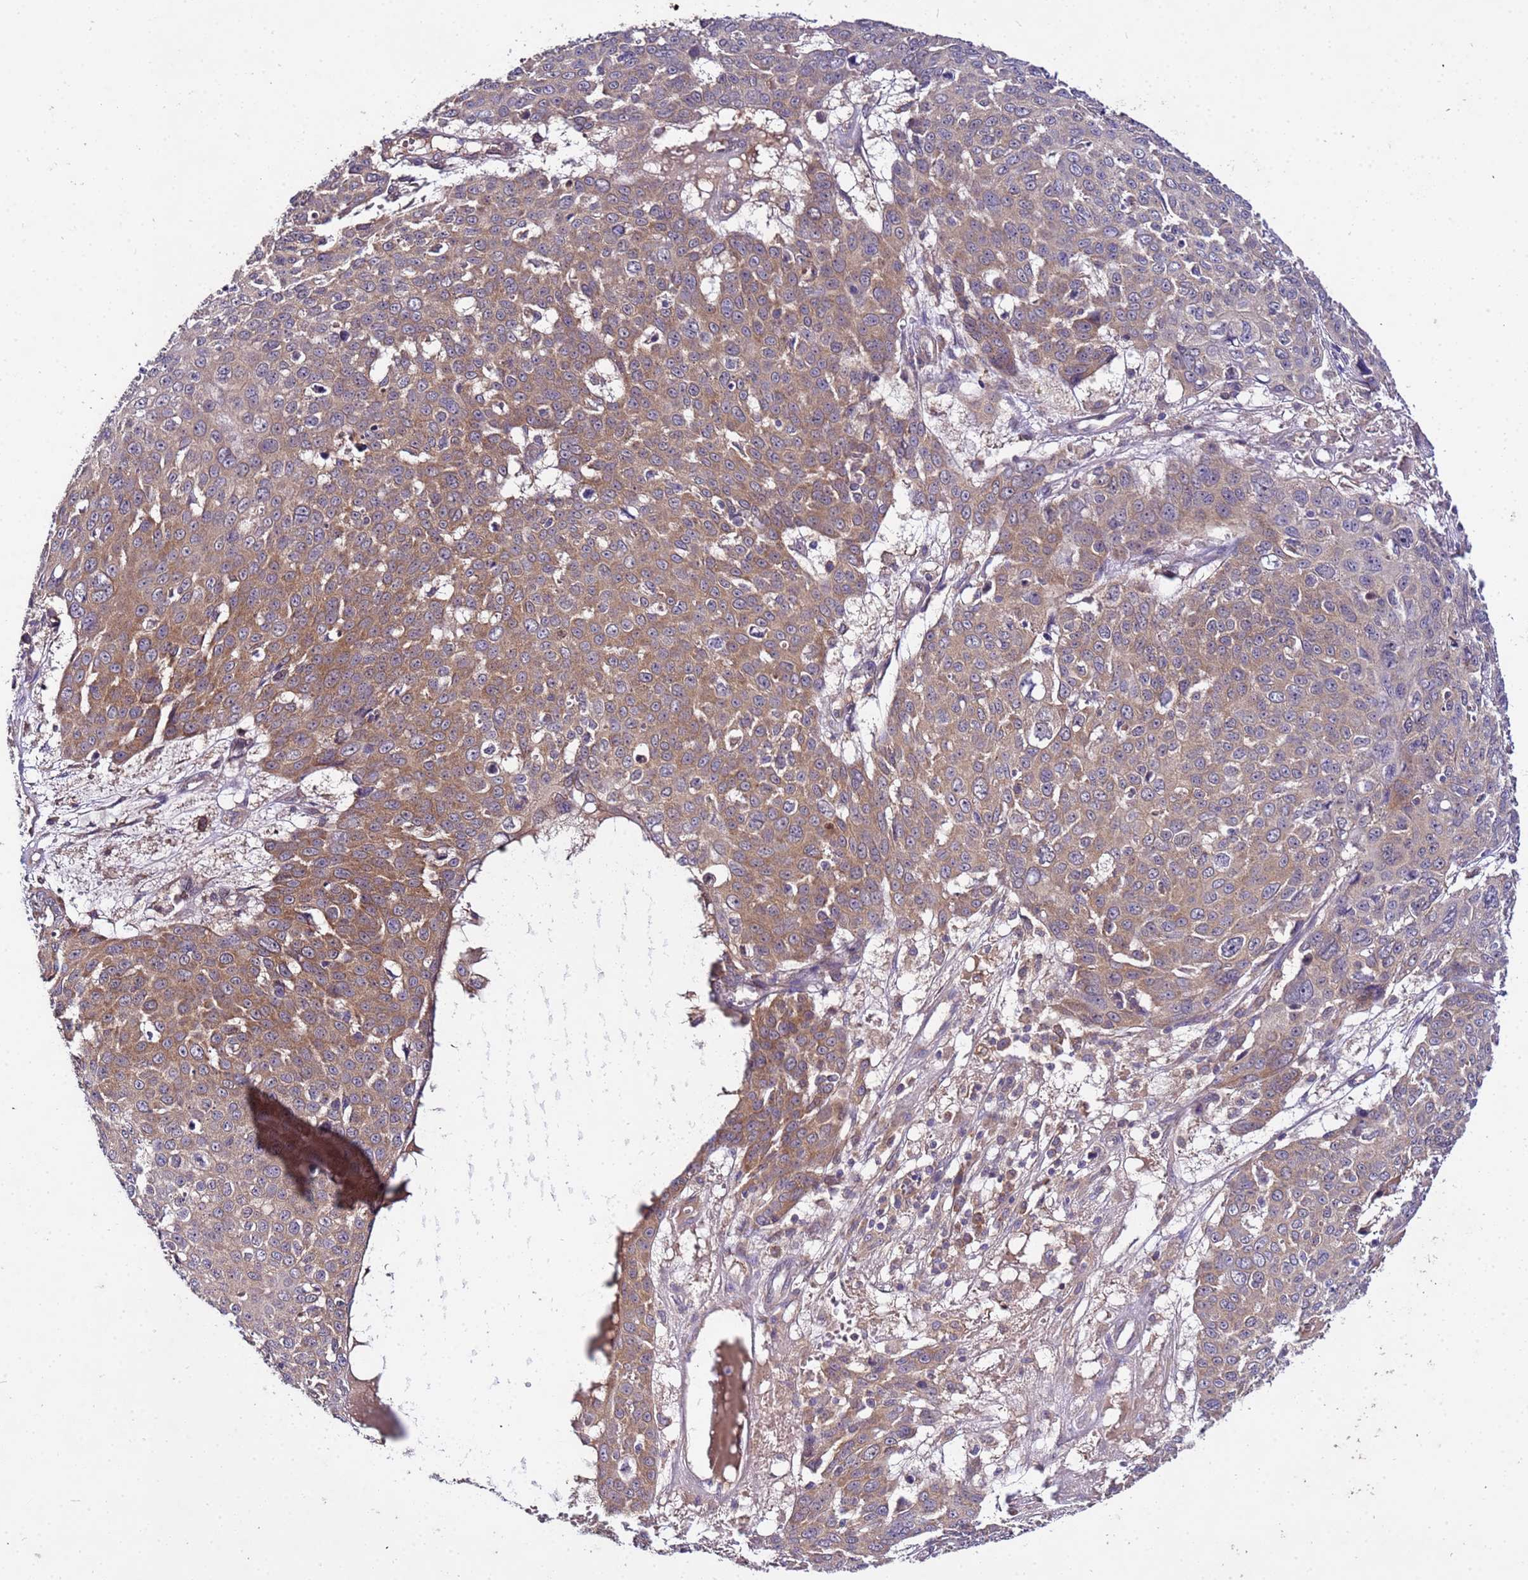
{"staining": {"intensity": "moderate", "quantity": "25%-75%", "location": "cytoplasmic/membranous"}, "tissue": "skin cancer", "cell_type": "Tumor cells", "image_type": "cancer", "snomed": [{"axis": "morphology", "description": "Squamous cell carcinoma, NOS"}, {"axis": "topography", "description": "Skin"}], "caption": "DAB (3,3'-diaminobenzidine) immunohistochemical staining of squamous cell carcinoma (skin) reveals moderate cytoplasmic/membranous protein staining in approximately 25%-75% of tumor cells.", "gene": "GSPT2", "patient": {"sex": "male", "age": 71}}